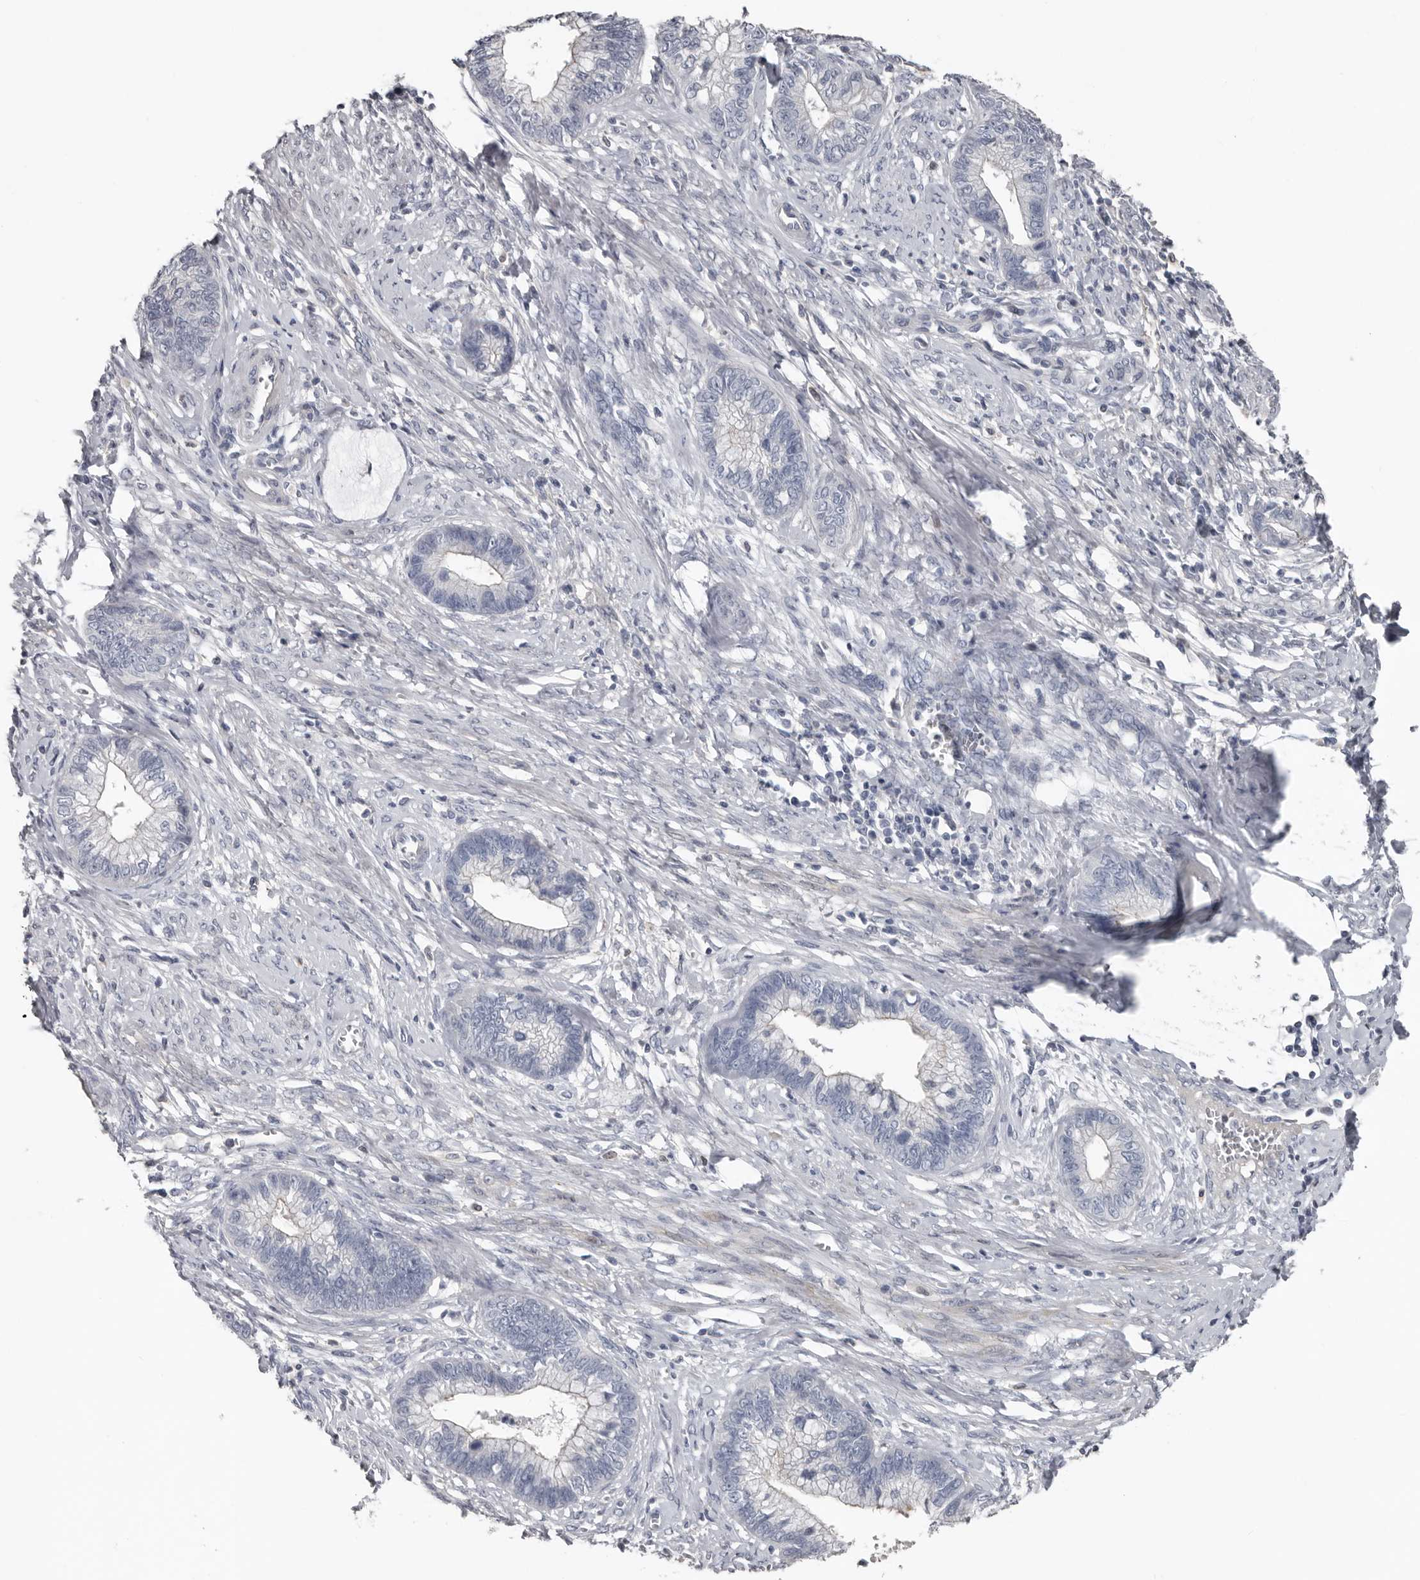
{"staining": {"intensity": "negative", "quantity": "none", "location": "none"}, "tissue": "cervical cancer", "cell_type": "Tumor cells", "image_type": "cancer", "snomed": [{"axis": "morphology", "description": "Adenocarcinoma, NOS"}, {"axis": "topography", "description": "Cervix"}], "caption": "This is an IHC photomicrograph of human adenocarcinoma (cervical). There is no positivity in tumor cells.", "gene": "FABP7", "patient": {"sex": "female", "age": 44}}